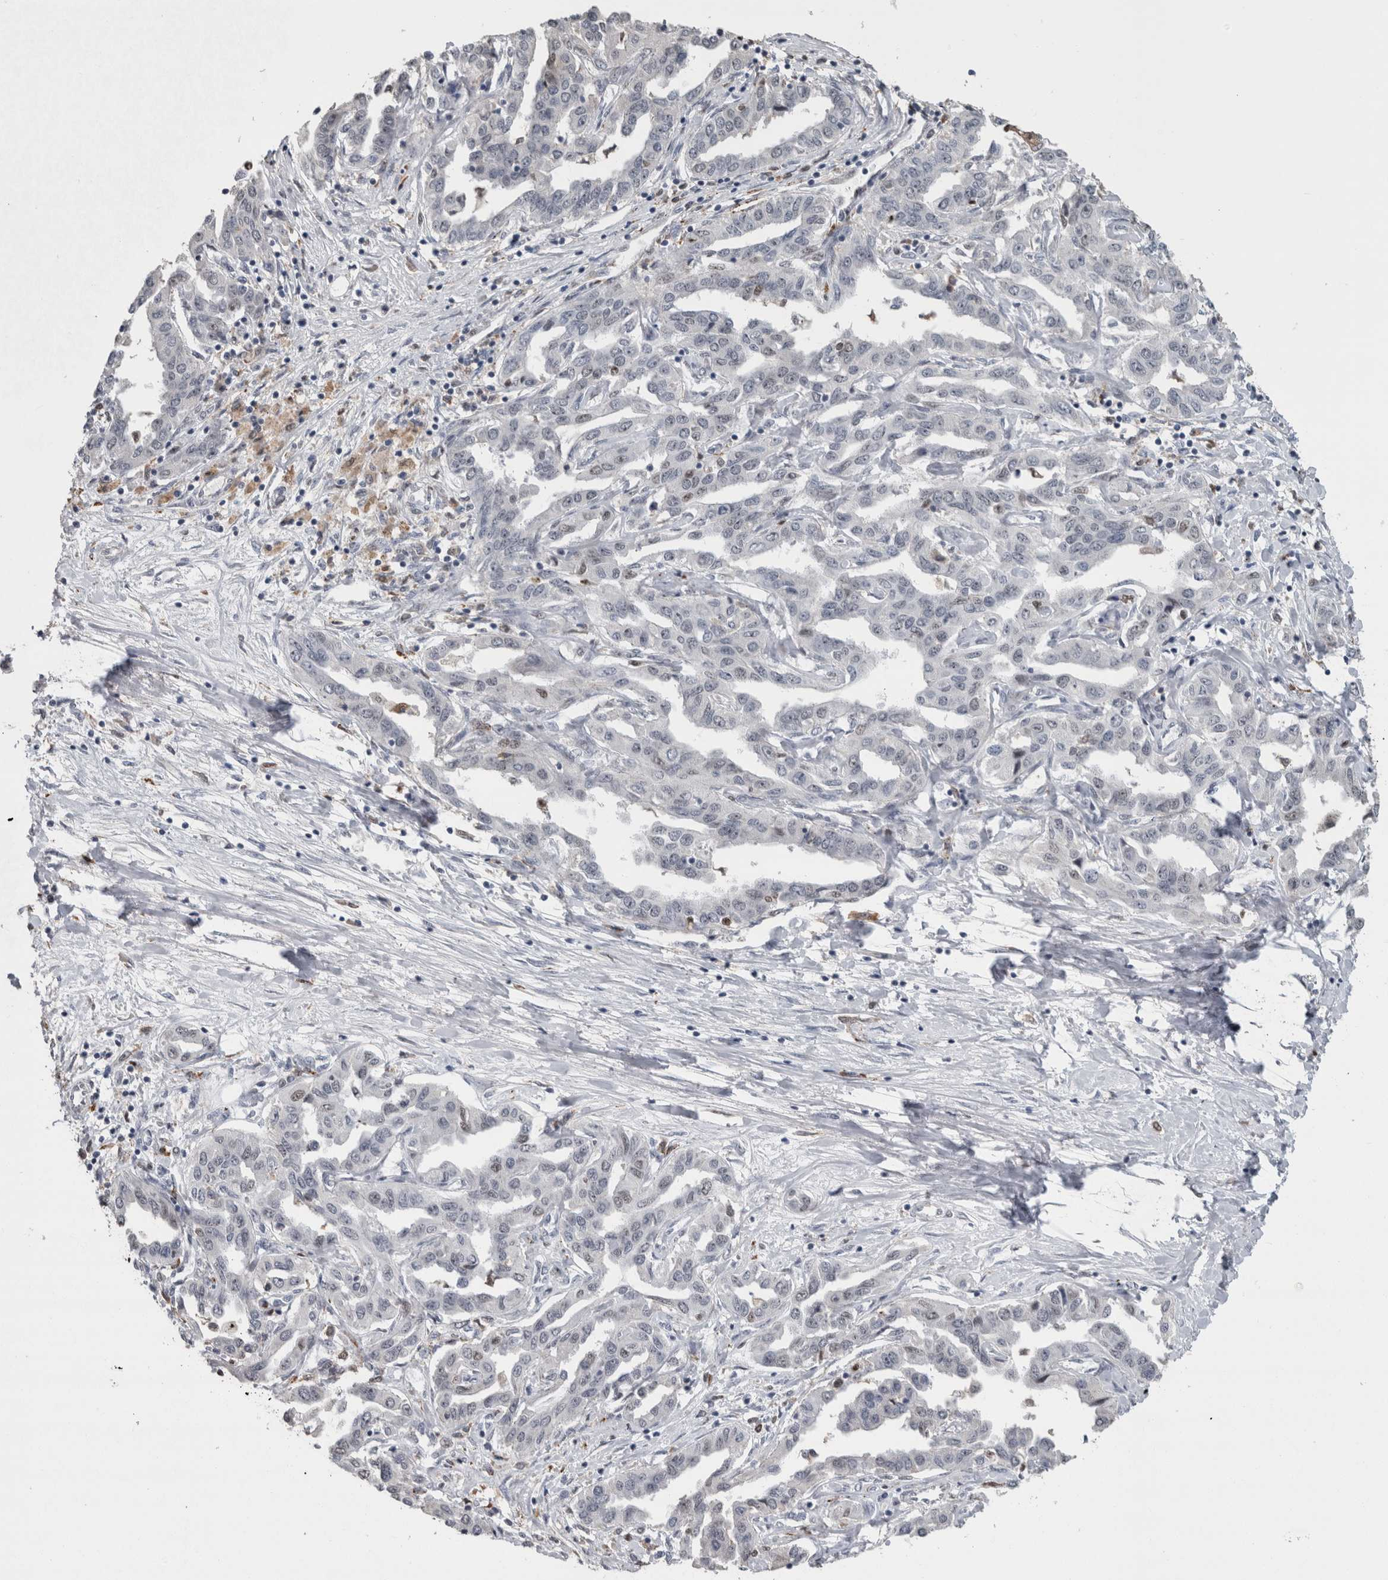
{"staining": {"intensity": "negative", "quantity": "none", "location": "none"}, "tissue": "liver cancer", "cell_type": "Tumor cells", "image_type": "cancer", "snomed": [{"axis": "morphology", "description": "Cholangiocarcinoma"}, {"axis": "topography", "description": "Liver"}], "caption": "A high-resolution image shows immunohistochemistry staining of cholangiocarcinoma (liver), which exhibits no significant expression in tumor cells.", "gene": "POLD2", "patient": {"sex": "male", "age": 59}}